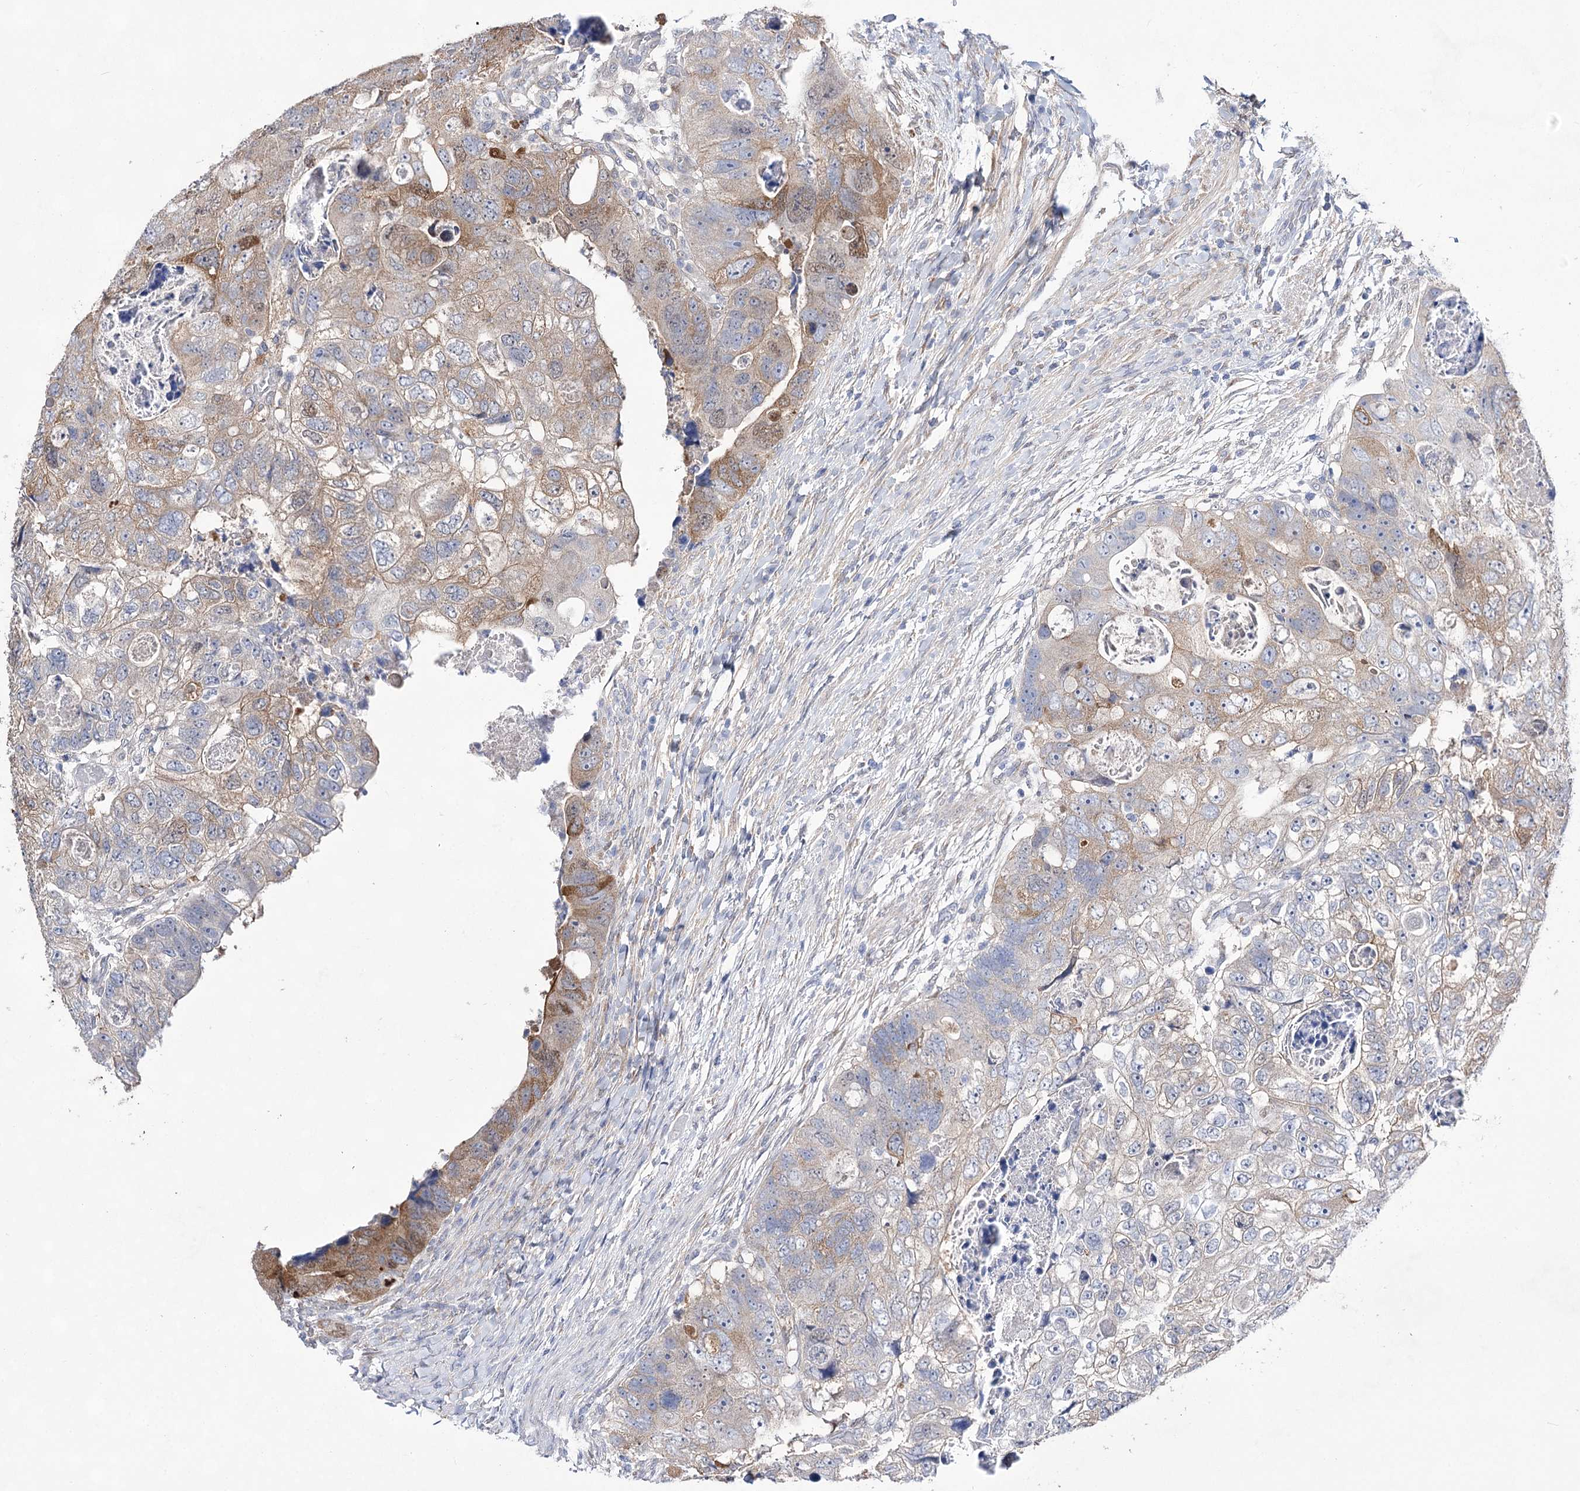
{"staining": {"intensity": "moderate", "quantity": "<25%", "location": "cytoplasmic/membranous,nuclear"}, "tissue": "colorectal cancer", "cell_type": "Tumor cells", "image_type": "cancer", "snomed": [{"axis": "morphology", "description": "Adenocarcinoma, NOS"}, {"axis": "topography", "description": "Rectum"}], "caption": "Colorectal cancer (adenocarcinoma) tissue exhibits moderate cytoplasmic/membranous and nuclear expression in approximately <25% of tumor cells", "gene": "UGDH", "patient": {"sex": "male", "age": 59}}